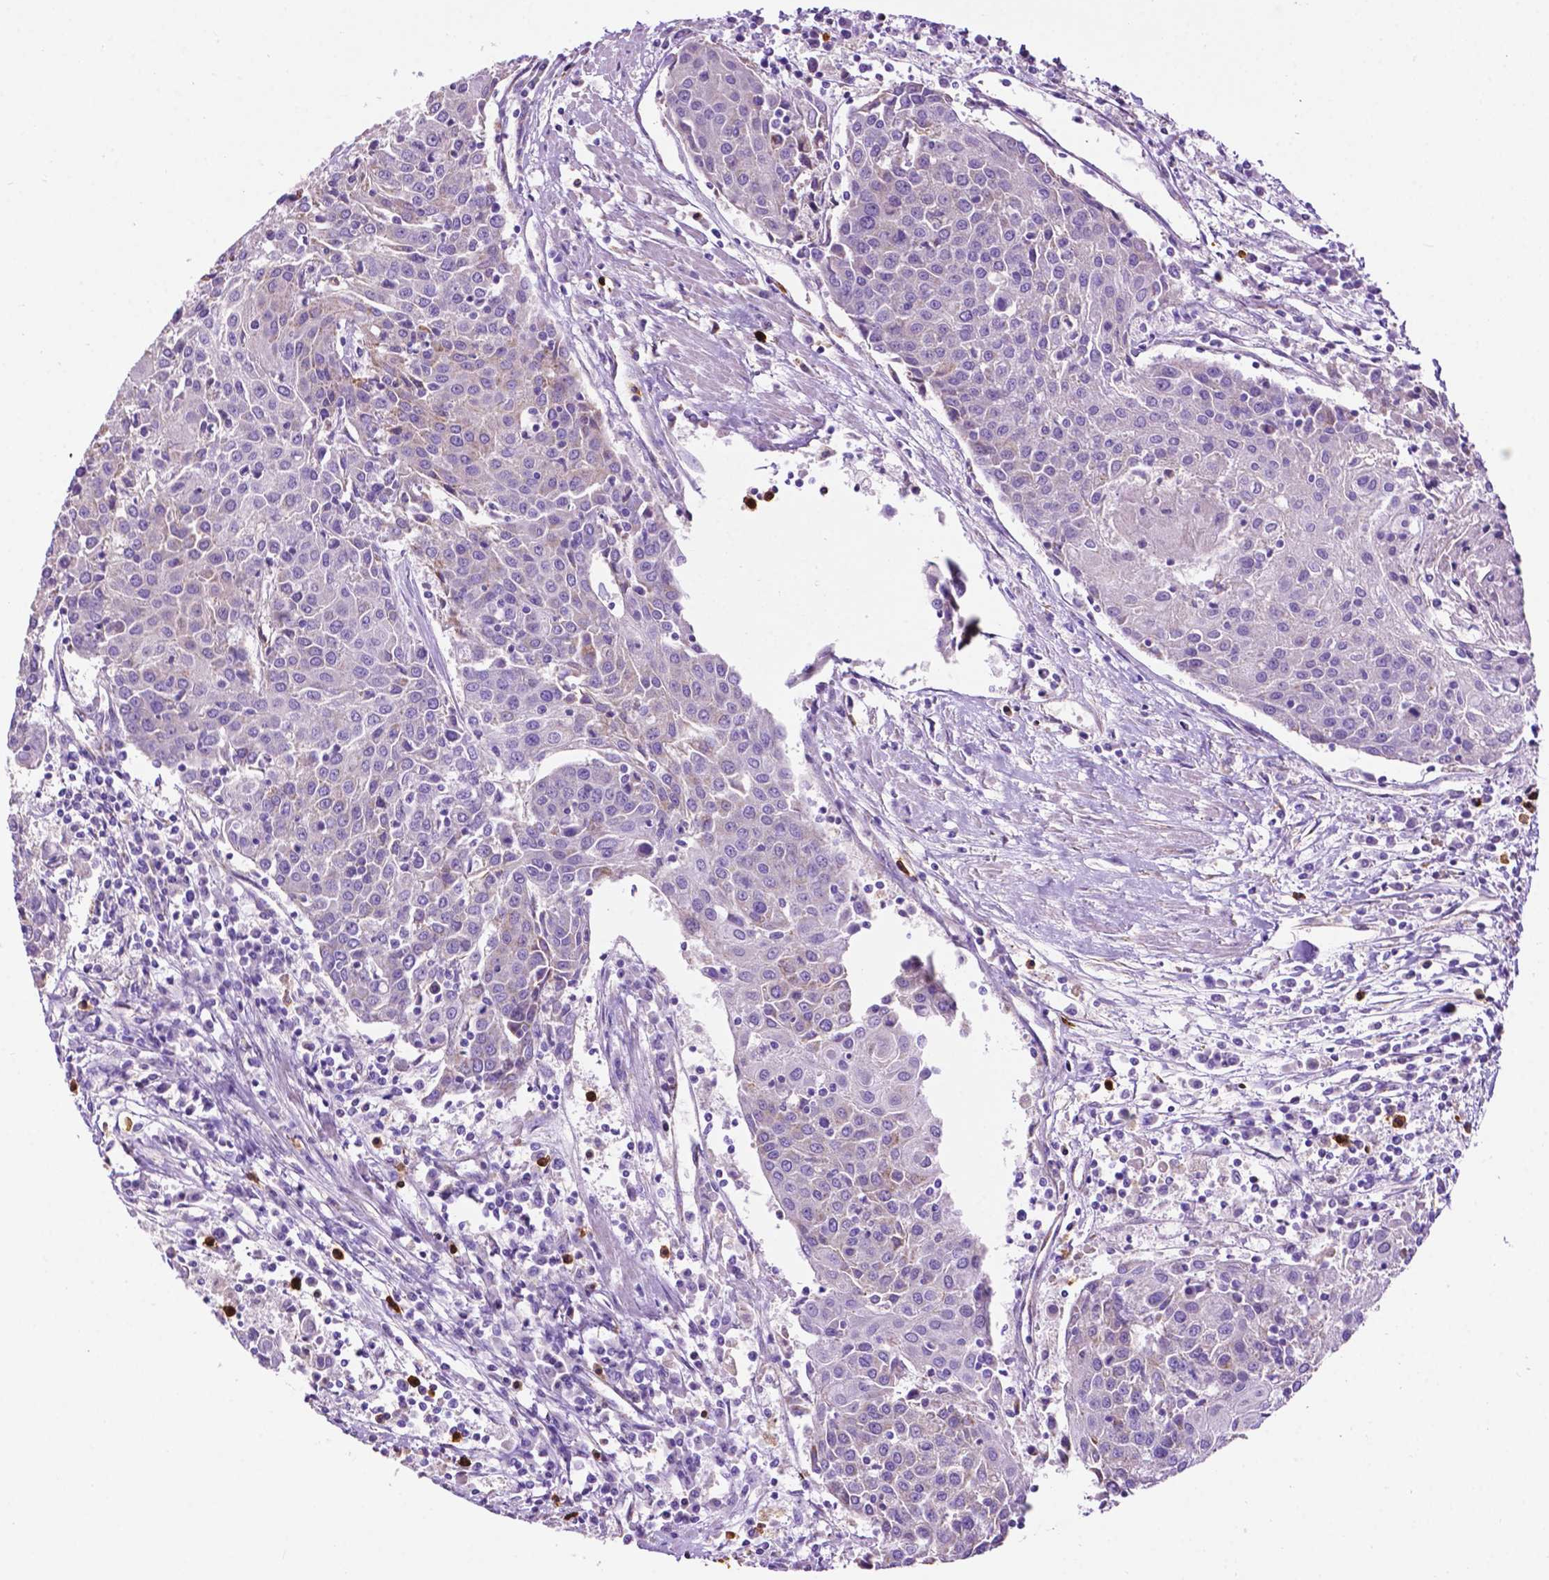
{"staining": {"intensity": "negative", "quantity": "none", "location": "none"}, "tissue": "urothelial cancer", "cell_type": "Tumor cells", "image_type": "cancer", "snomed": [{"axis": "morphology", "description": "Urothelial carcinoma, High grade"}, {"axis": "topography", "description": "Urinary bladder"}], "caption": "High power microscopy photomicrograph of an IHC micrograph of urothelial carcinoma (high-grade), revealing no significant staining in tumor cells. (DAB IHC, high magnification).", "gene": "PHYHIP", "patient": {"sex": "female", "age": 85}}